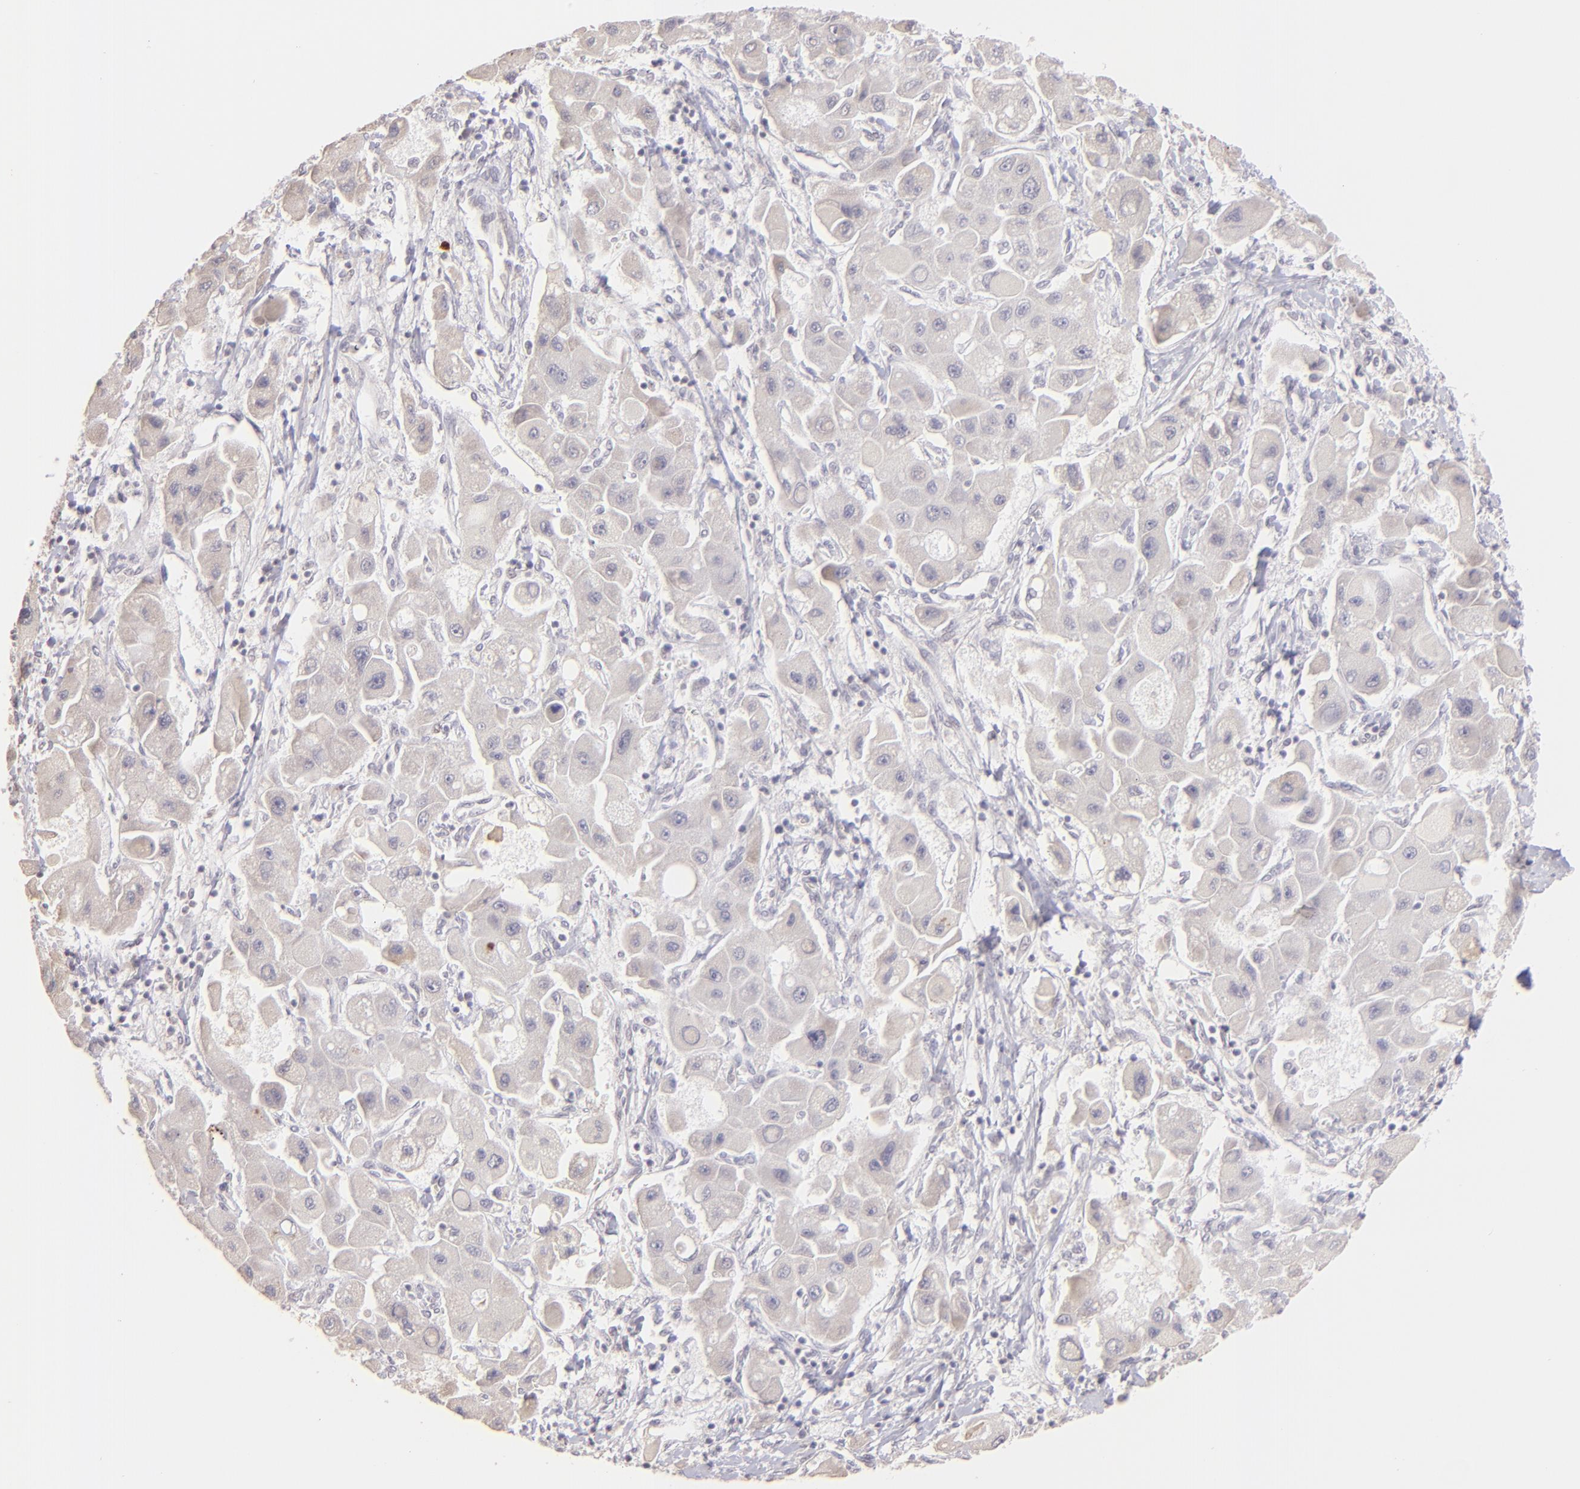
{"staining": {"intensity": "negative", "quantity": "none", "location": "none"}, "tissue": "liver cancer", "cell_type": "Tumor cells", "image_type": "cancer", "snomed": [{"axis": "morphology", "description": "Carcinoma, Hepatocellular, NOS"}, {"axis": "topography", "description": "Liver"}], "caption": "Histopathology image shows no protein staining in tumor cells of liver cancer (hepatocellular carcinoma) tissue.", "gene": "MAGEA1", "patient": {"sex": "male", "age": 24}}